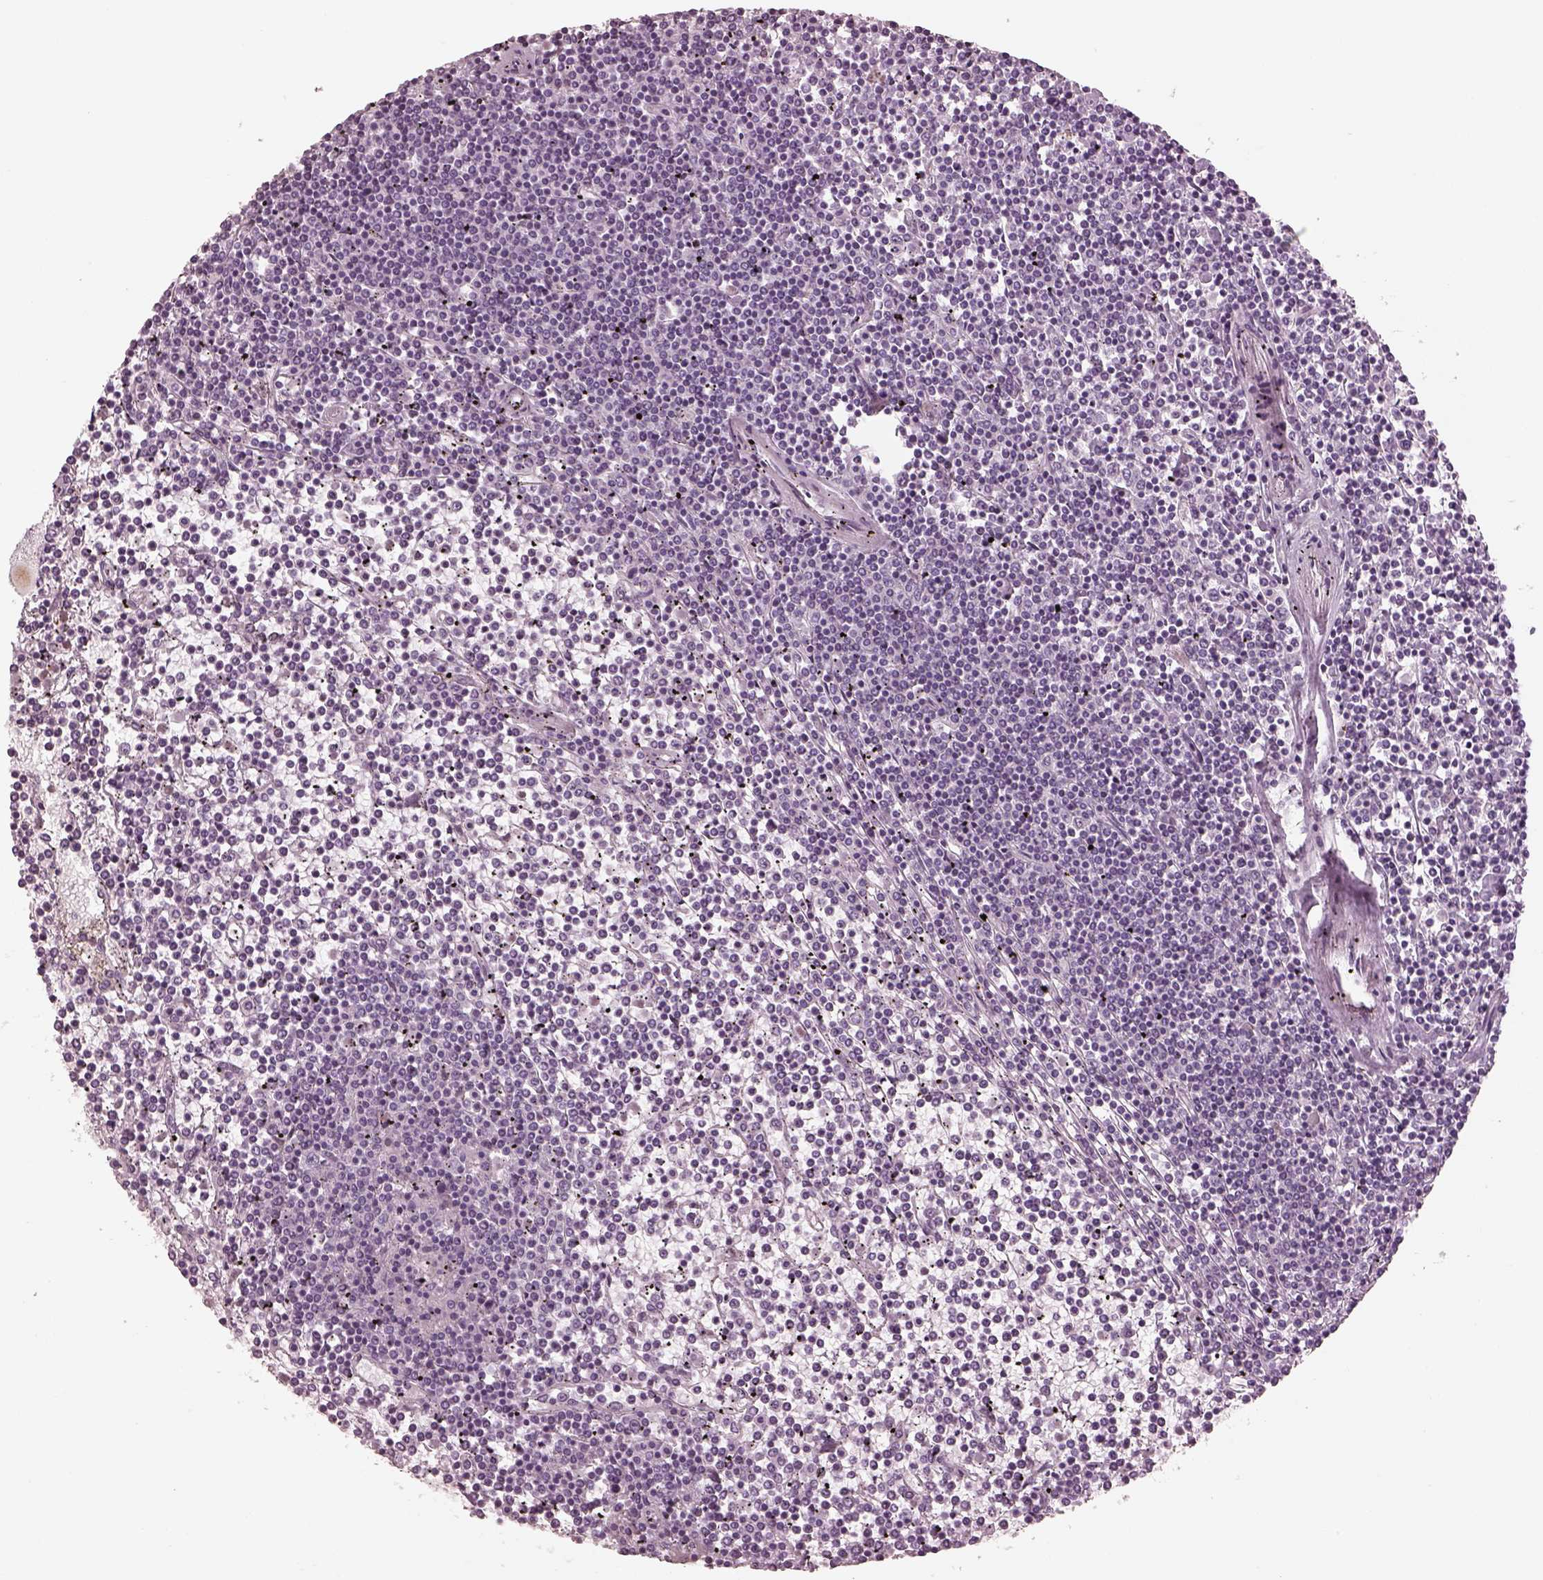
{"staining": {"intensity": "negative", "quantity": "none", "location": "none"}, "tissue": "lymphoma", "cell_type": "Tumor cells", "image_type": "cancer", "snomed": [{"axis": "morphology", "description": "Malignant lymphoma, non-Hodgkin's type, Low grade"}, {"axis": "topography", "description": "Spleen"}], "caption": "Lymphoma stained for a protein using IHC shows no positivity tumor cells.", "gene": "OPN4", "patient": {"sex": "female", "age": 19}}